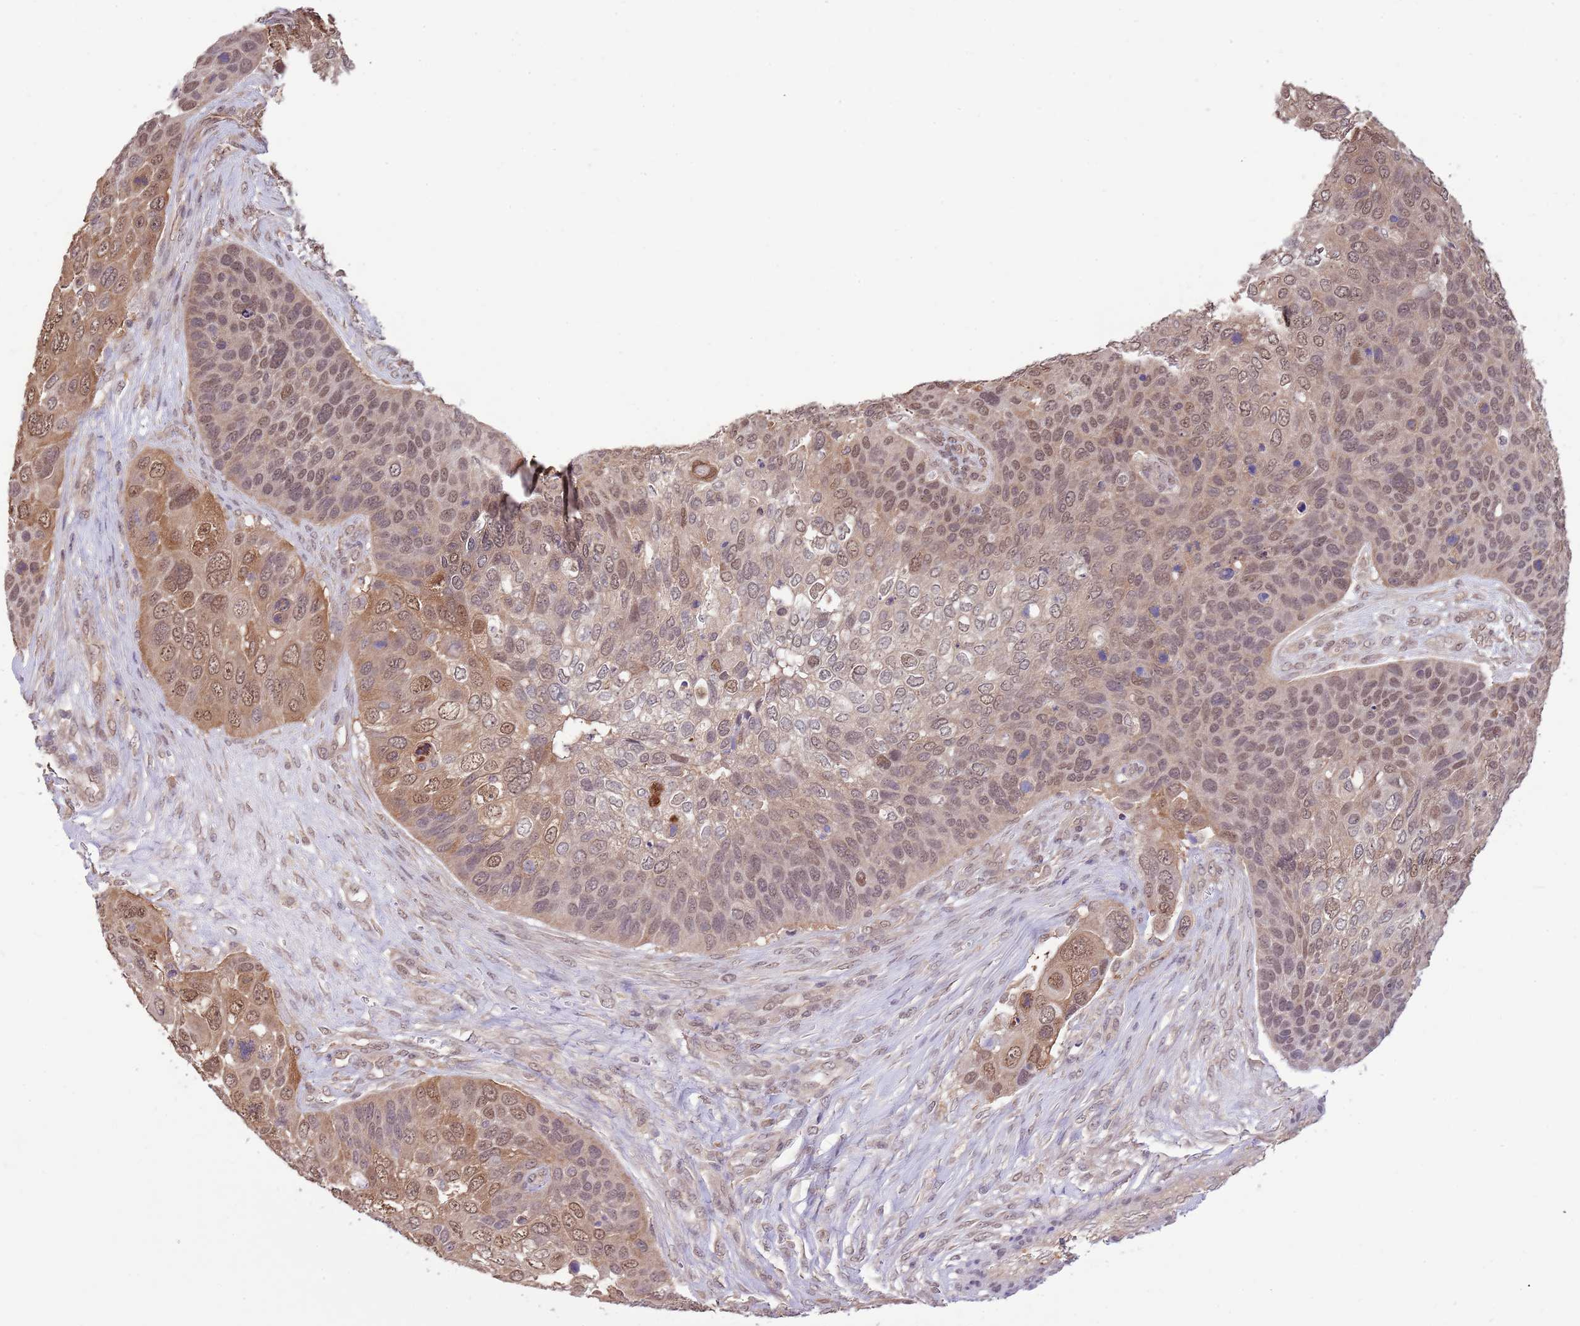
{"staining": {"intensity": "moderate", "quantity": ">75%", "location": "cytoplasmic/membranous,nuclear"}, "tissue": "skin cancer", "cell_type": "Tumor cells", "image_type": "cancer", "snomed": [{"axis": "morphology", "description": "Basal cell carcinoma"}, {"axis": "topography", "description": "Skin"}], "caption": "A brown stain labels moderate cytoplasmic/membranous and nuclear positivity of a protein in human skin cancer (basal cell carcinoma) tumor cells.", "gene": "AMIGO1", "patient": {"sex": "female", "age": 74}}